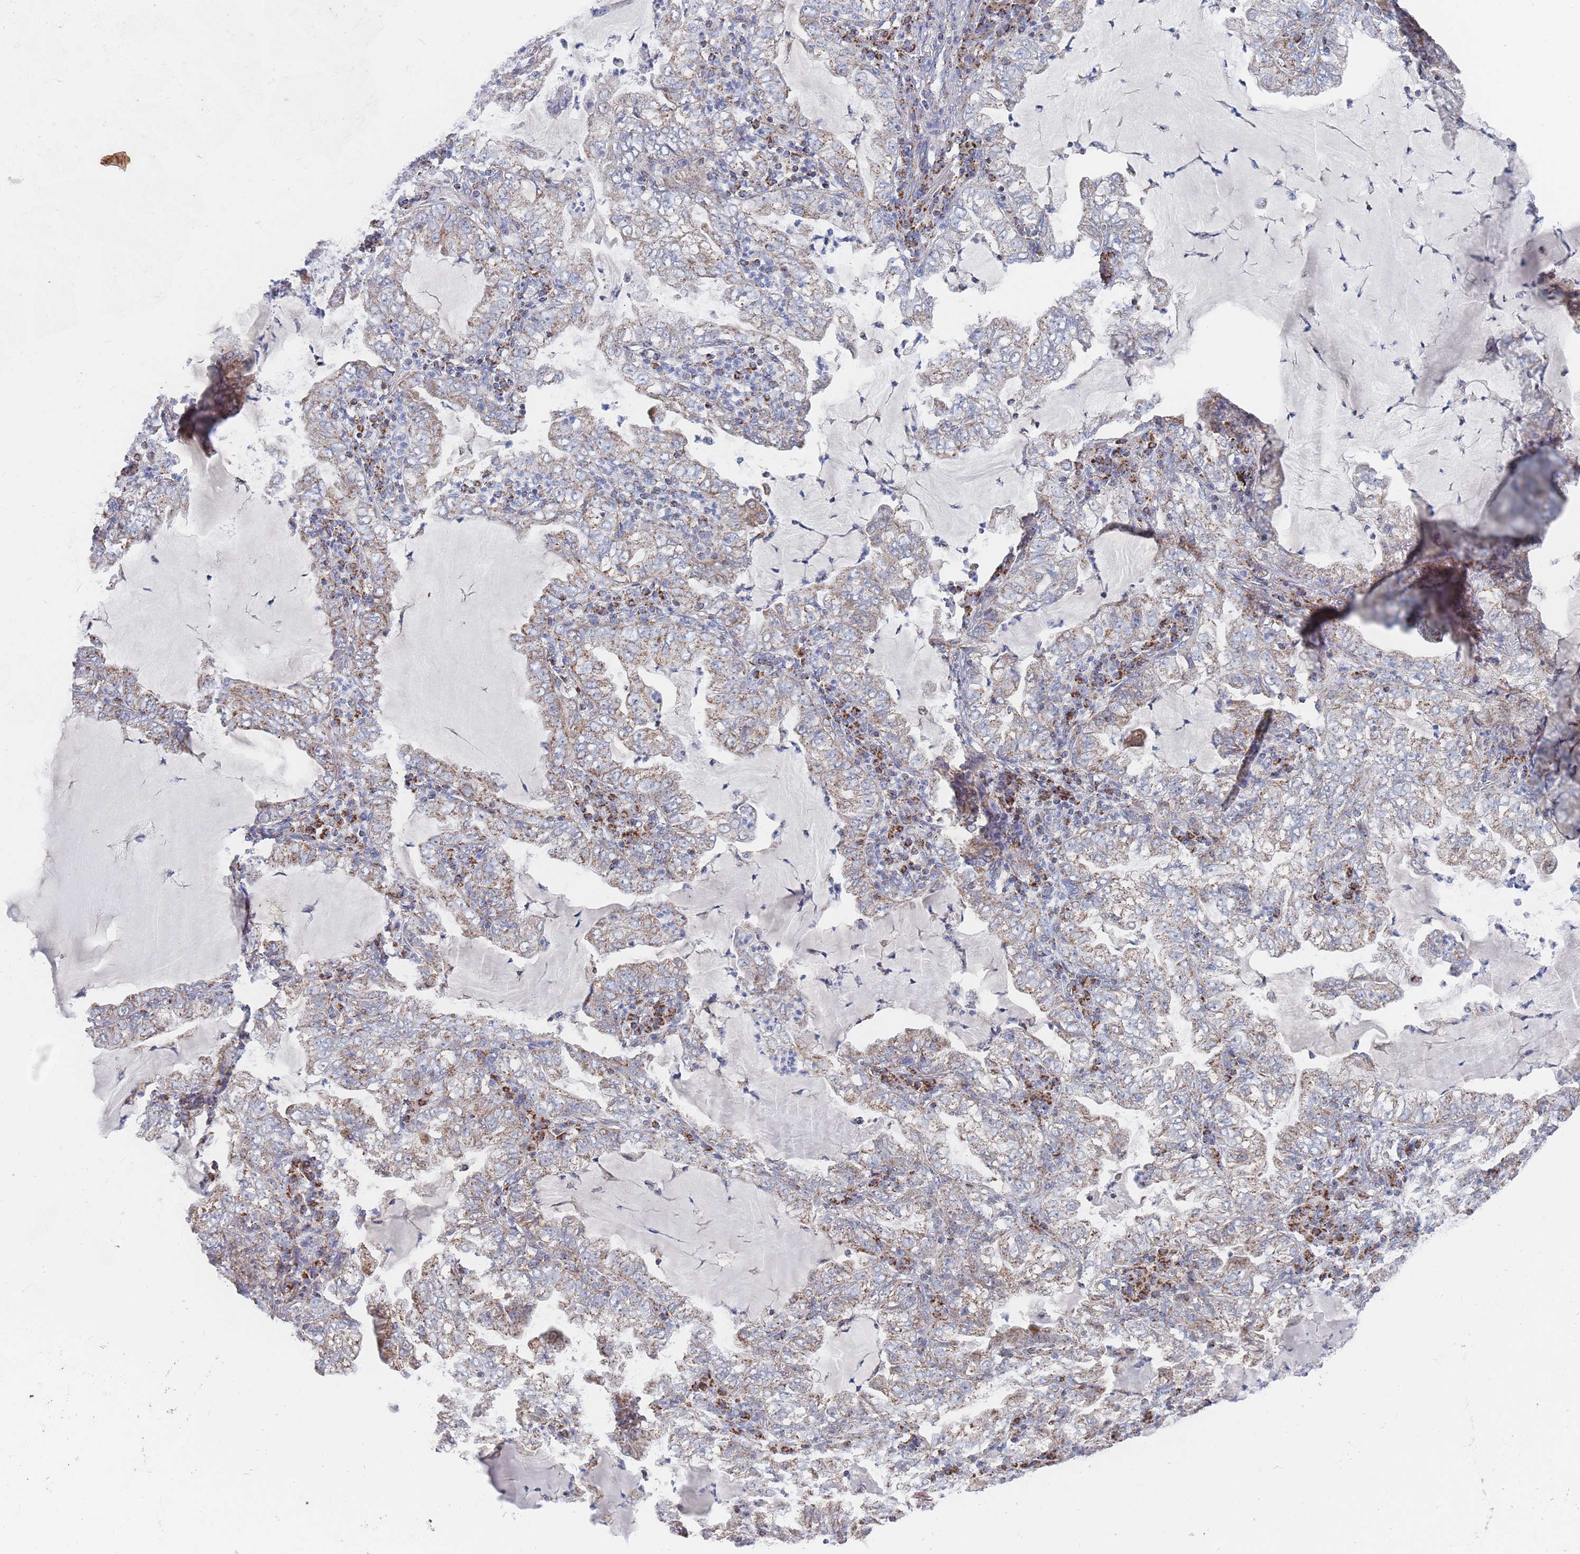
{"staining": {"intensity": "weak", "quantity": "25%-75%", "location": "cytoplasmic/membranous"}, "tissue": "lung cancer", "cell_type": "Tumor cells", "image_type": "cancer", "snomed": [{"axis": "morphology", "description": "Adenocarcinoma, NOS"}, {"axis": "topography", "description": "Lung"}], "caption": "Immunohistochemical staining of human lung cancer reveals low levels of weak cytoplasmic/membranous positivity in about 25%-75% of tumor cells.", "gene": "IKZF4", "patient": {"sex": "female", "age": 73}}